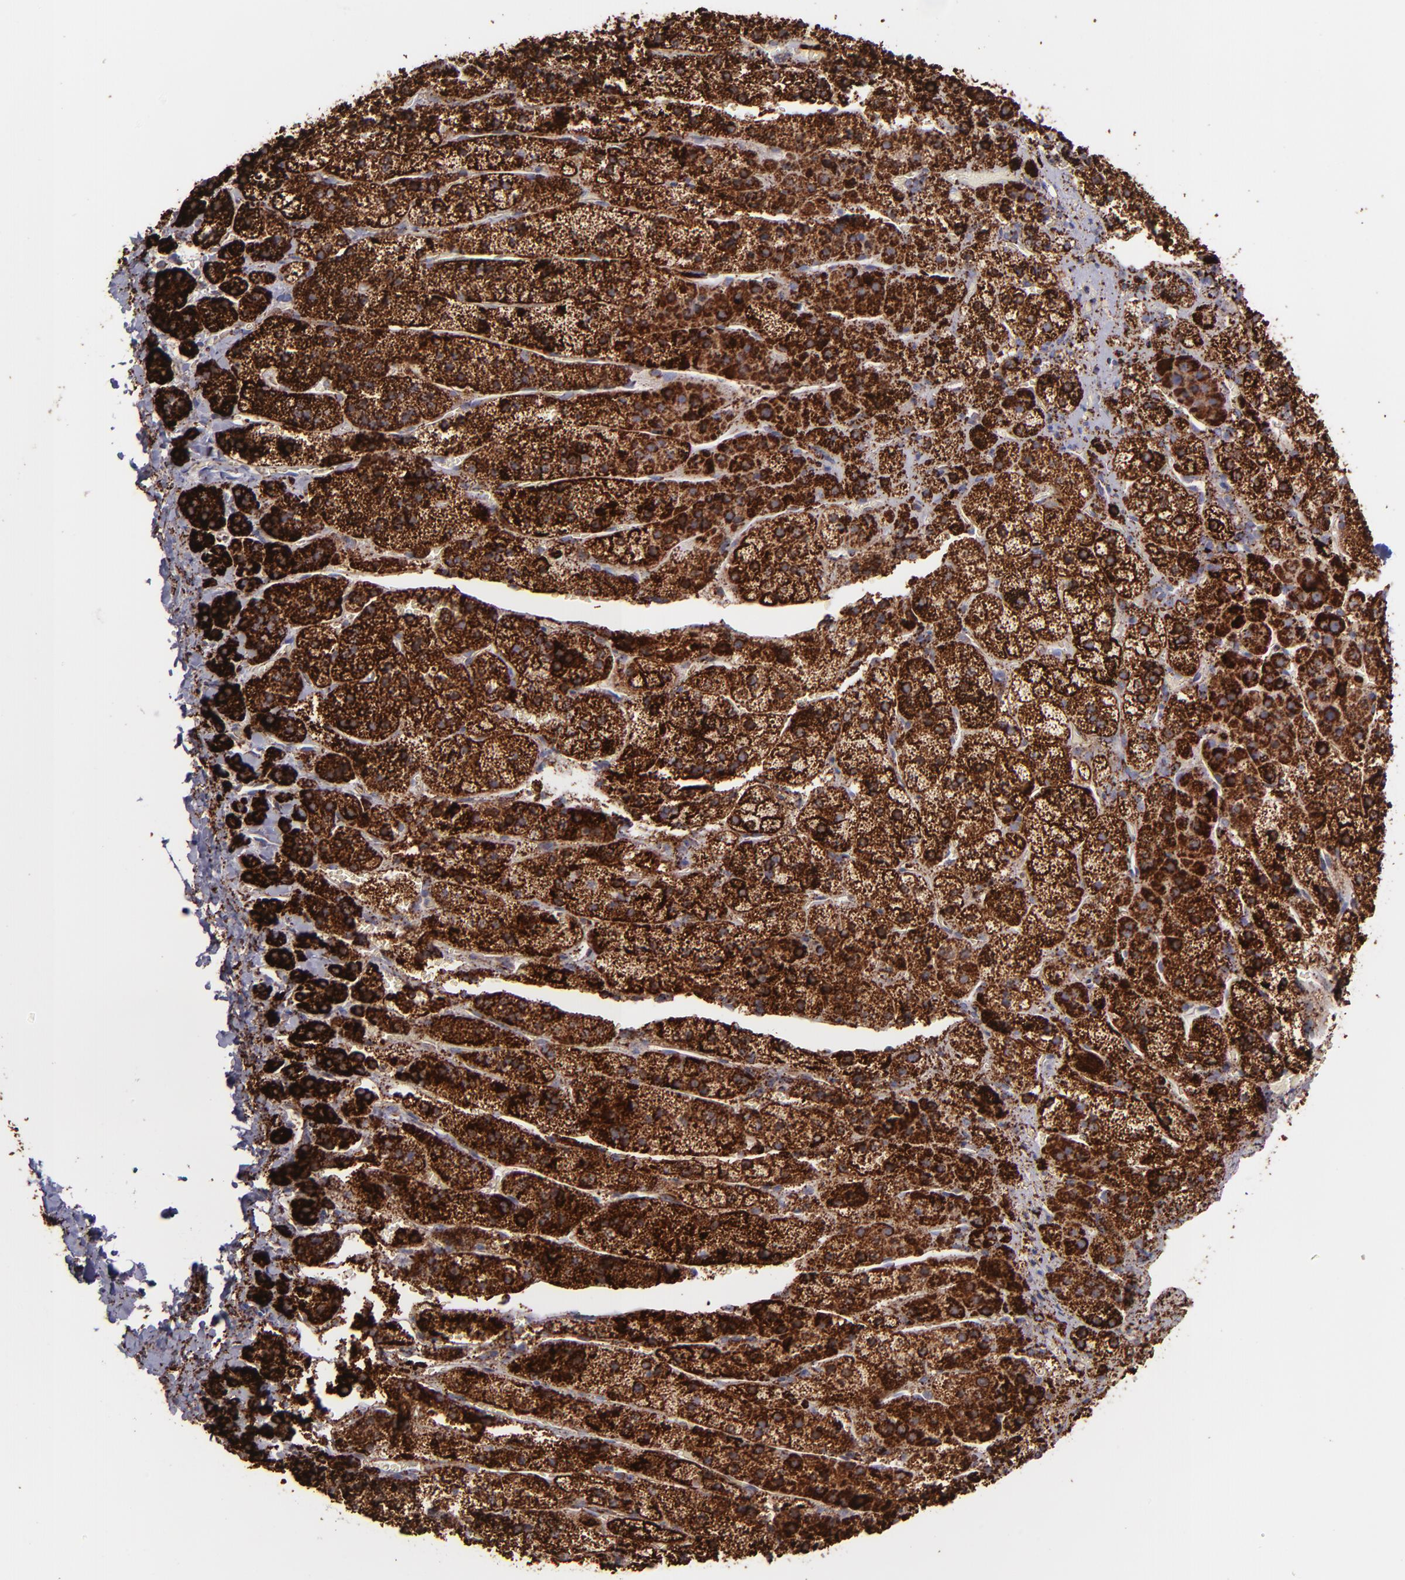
{"staining": {"intensity": "strong", "quantity": ">75%", "location": "cytoplasmic/membranous"}, "tissue": "adrenal gland", "cell_type": "Glandular cells", "image_type": "normal", "snomed": [{"axis": "morphology", "description": "Normal tissue, NOS"}, {"axis": "topography", "description": "Adrenal gland"}], "caption": "IHC (DAB) staining of unremarkable human adrenal gland demonstrates strong cytoplasmic/membranous protein expression in approximately >75% of glandular cells.", "gene": "MAOB", "patient": {"sex": "female", "age": 44}}